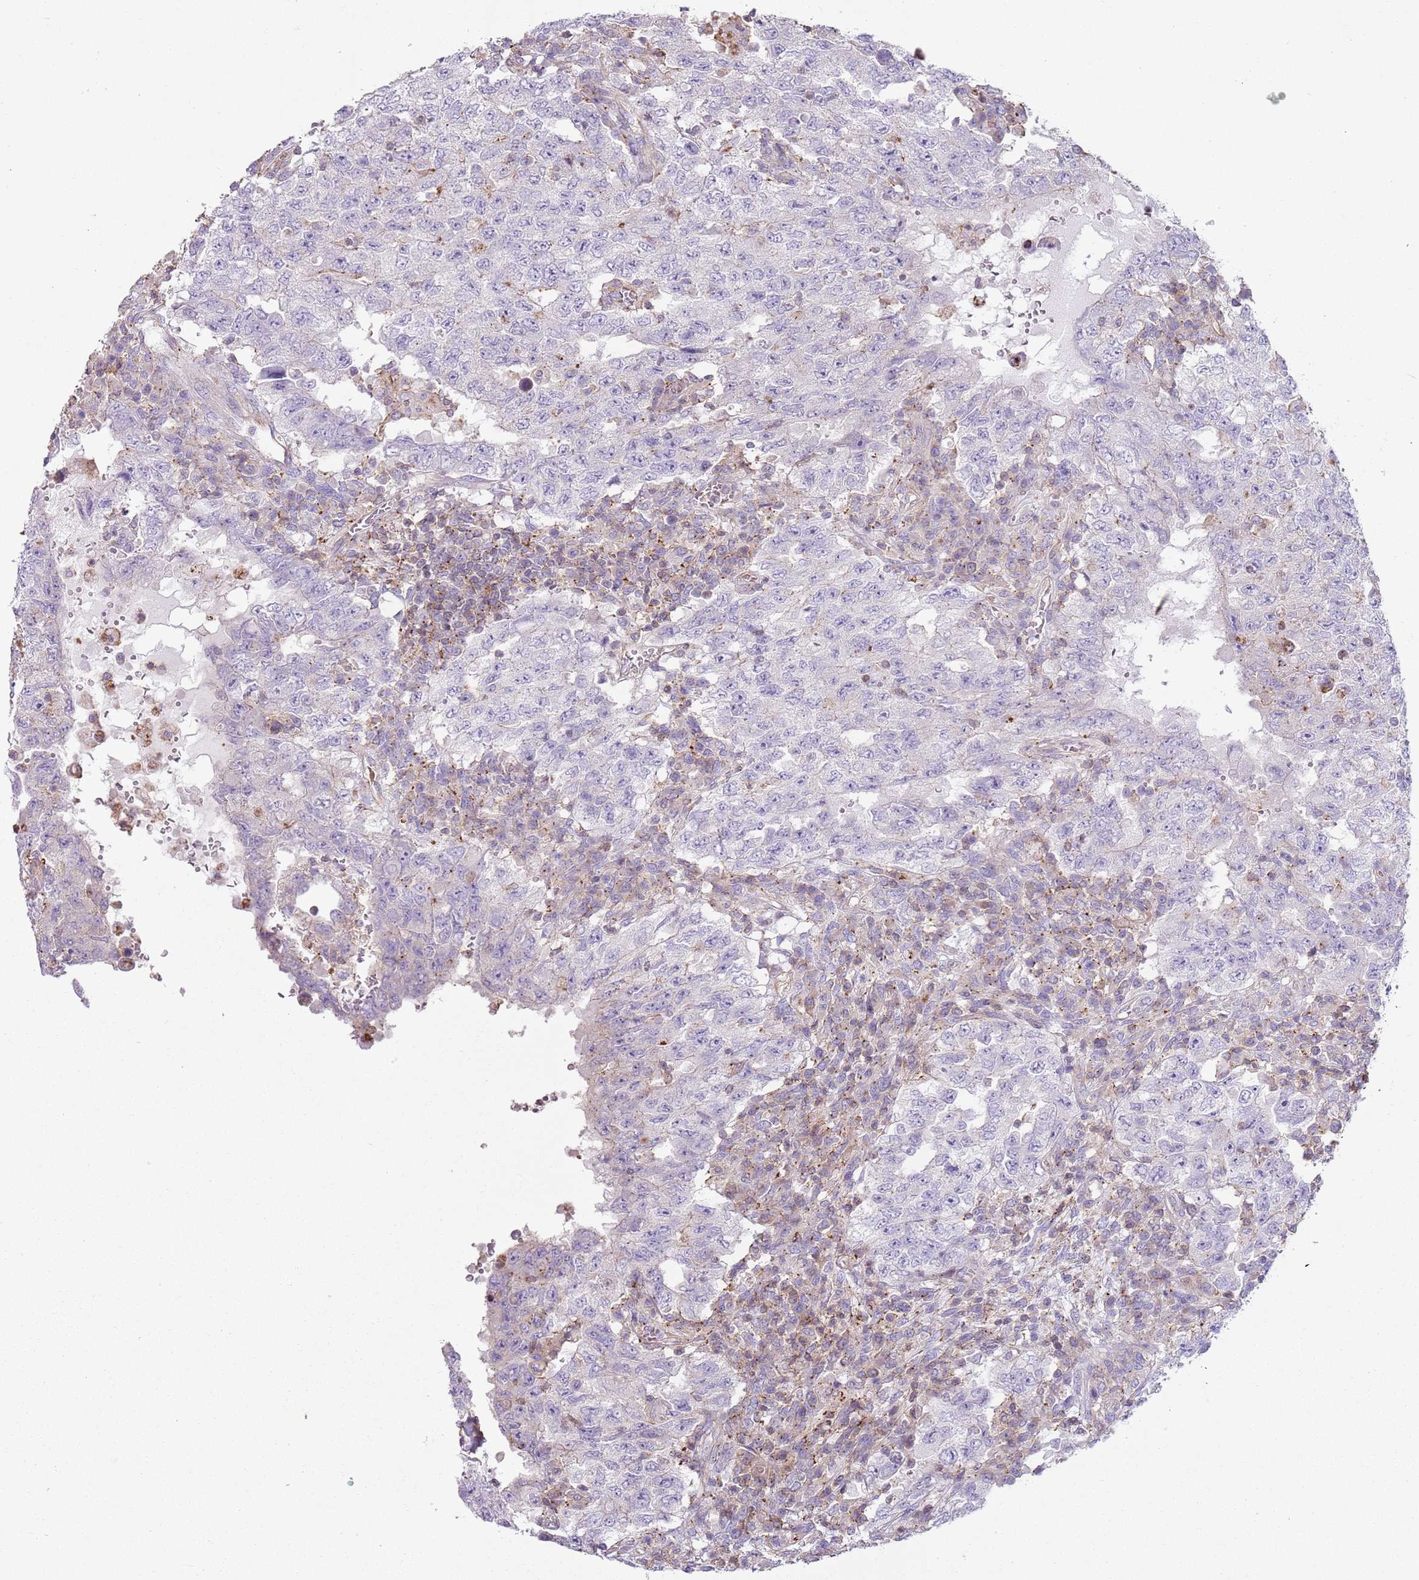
{"staining": {"intensity": "negative", "quantity": "none", "location": "none"}, "tissue": "testis cancer", "cell_type": "Tumor cells", "image_type": "cancer", "snomed": [{"axis": "morphology", "description": "Carcinoma, Embryonal, NOS"}, {"axis": "topography", "description": "Testis"}], "caption": "DAB (3,3'-diaminobenzidine) immunohistochemical staining of testis cancer displays no significant positivity in tumor cells.", "gene": "GNAI3", "patient": {"sex": "male", "age": 26}}